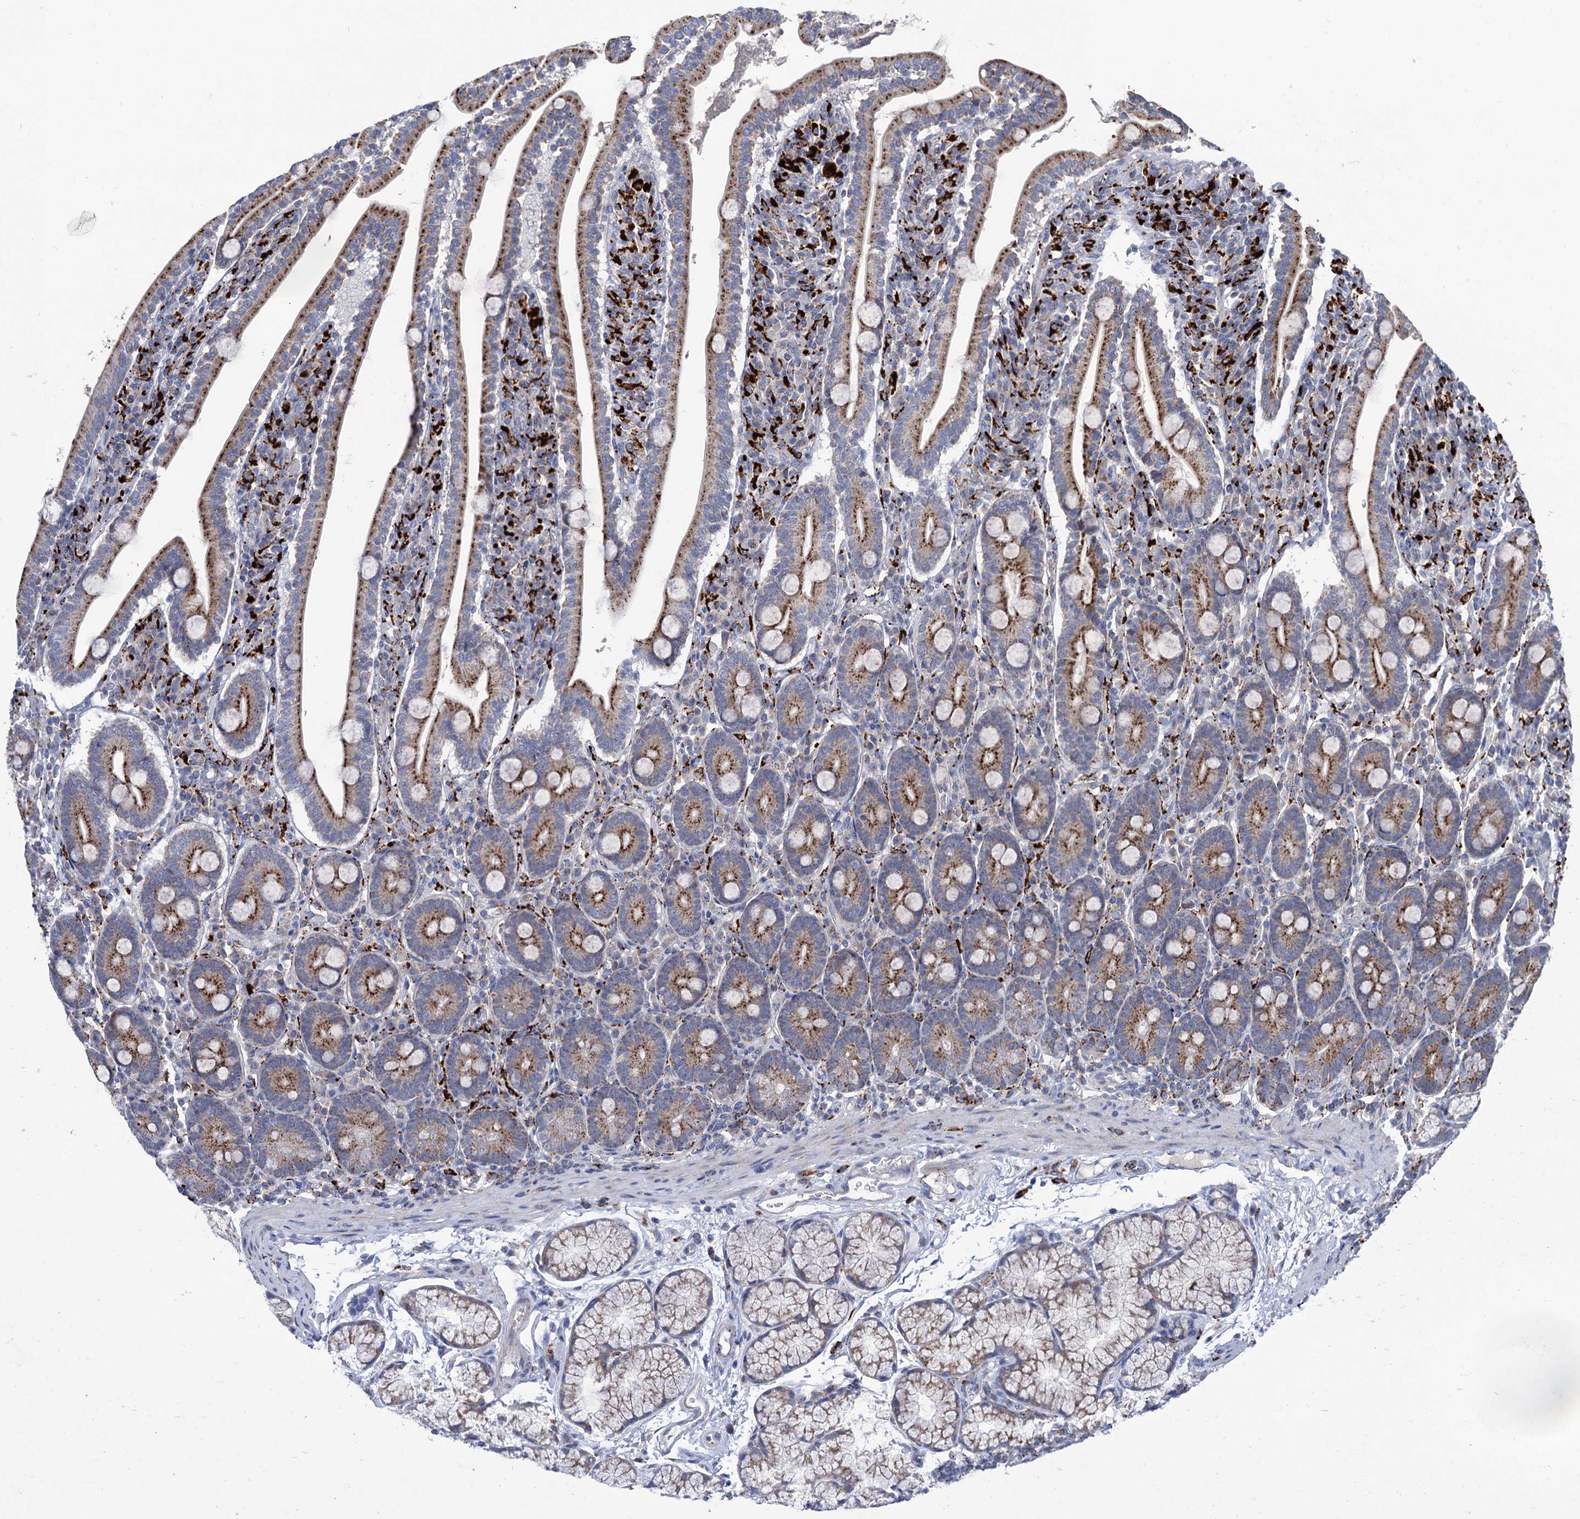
{"staining": {"intensity": "moderate", "quantity": ">75%", "location": "cytoplasmic/membranous"}, "tissue": "duodenum", "cell_type": "Glandular cells", "image_type": "normal", "snomed": [{"axis": "morphology", "description": "Normal tissue, NOS"}, {"axis": "topography", "description": "Duodenum"}], "caption": "Brown immunohistochemical staining in benign human duodenum shows moderate cytoplasmic/membranous expression in about >75% of glandular cells. (Brightfield microscopy of DAB IHC at high magnification).", "gene": "ANKS3", "patient": {"sex": "male", "age": 35}}